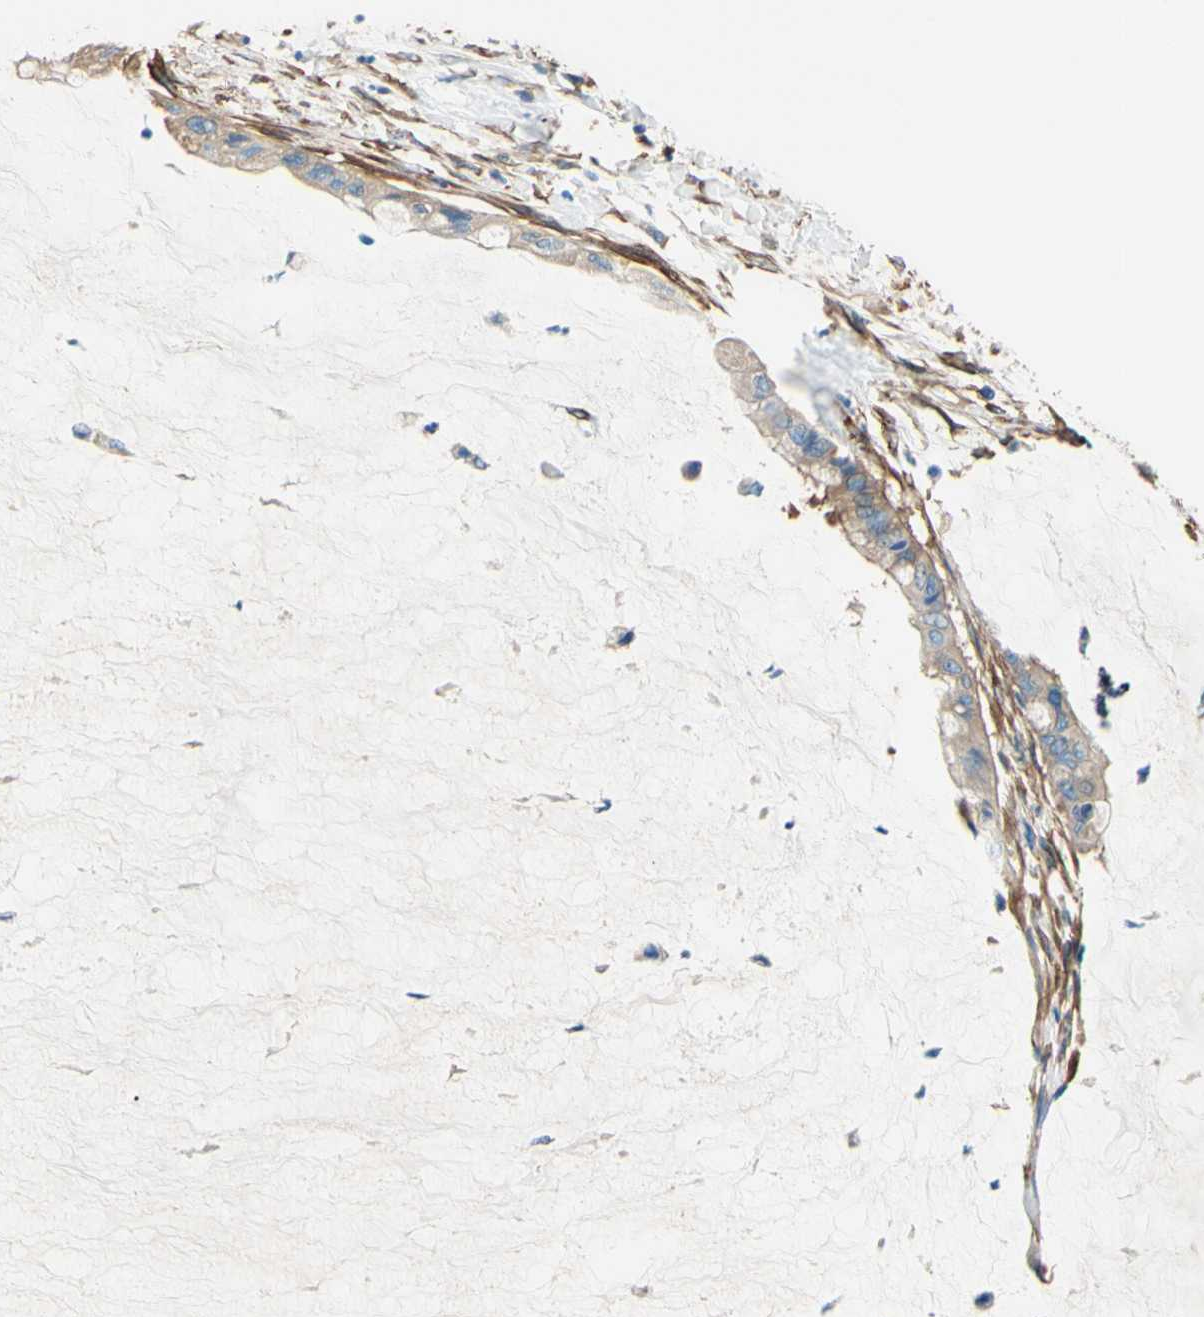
{"staining": {"intensity": "weak", "quantity": "25%-75%", "location": "cytoplasmic/membranous"}, "tissue": "pancreatic cancer", "cell_type": "Tumor cells", "image_type": "cancer", "snomed": [{"axis": "morphology", "description": "Adenocarcinoma, NOS"}, {"axis": "topography", "description": "Pancreas"}], "caption": "Immunohistochemical staining of pancreatic cancer exhibits low levels of weak cytoplasmic/membranous protein expression in about 25%-75% of tumor cells. (Brightfield microscopy of DAB IHC at high magnification).", "gene": "DPYSL3", "patient": {"sex": "male", "age": 41}}